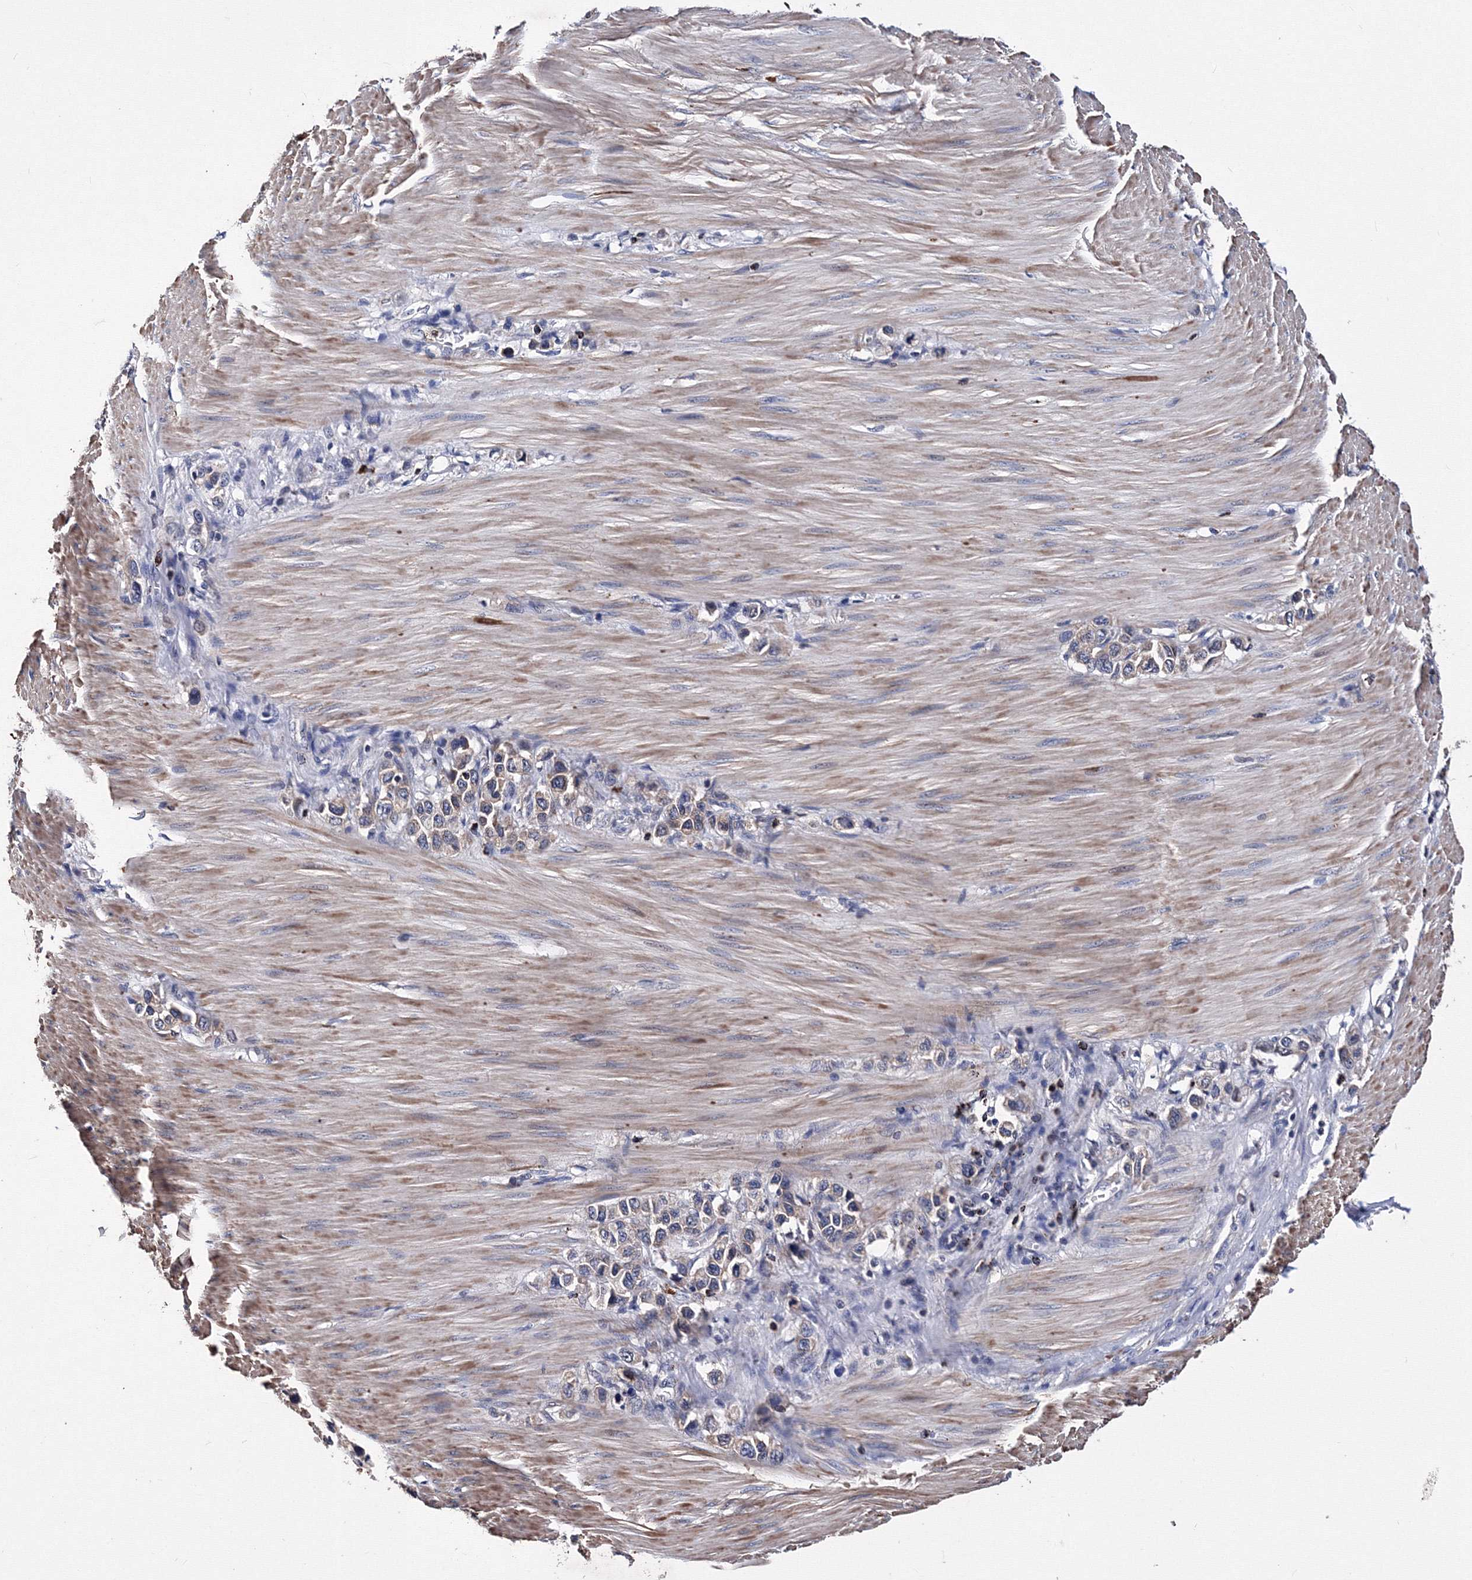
{"staining": {"intensity": "negative", "quantity": "none", "location": "none"}, "tissue": "stomach cancer", "cell_type": "Tumor cells", "image_type": "cancer", "snomed": [{"axis": "morphology", "description": "Adenocarcinoma, NOS"}, {"axis": "topography", "description": "Stomach"}], "caption": "Adenocarcinoma (stomach) was stained to show a protein in brown. There is no significant positivity in tumor cells.", "gene": "PHYKPL", "patient": {"sex": "female", "age": 65}}